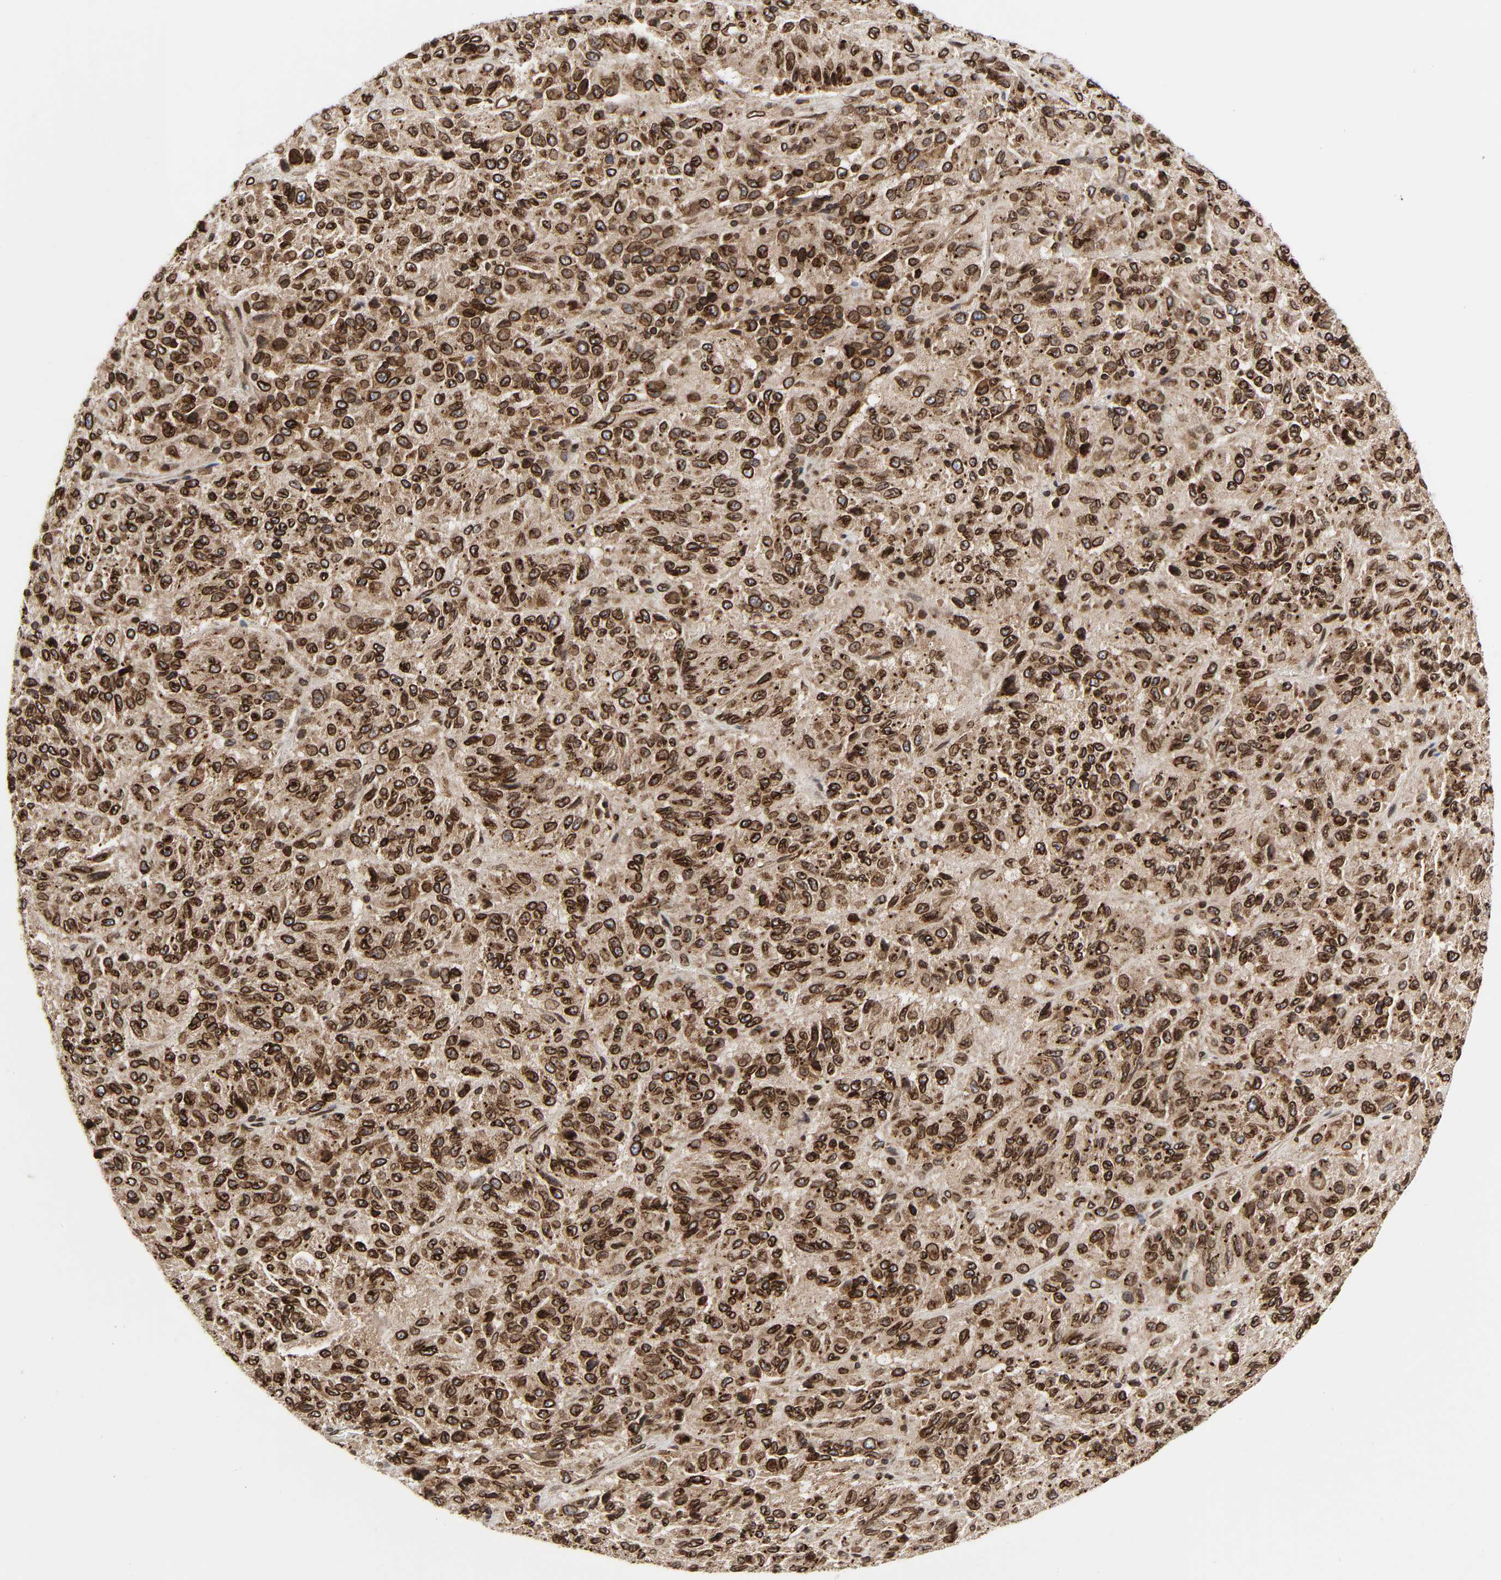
{"staining": {"intensity": "strong", "quantity": ">75%", "location": "cytoplasmic/membranous,nuclear"}, "tissue": "melanoma", "cell_type": "Tumor cells", "image_type": "cancer", "snomed": [{"axis": "morphology", "description": "Malignant melanoma, Metastatic site"}, {"axis": "topography", "description": "Lung"}], "caption": "A micrograph of human melanoma stained for a protein exhibits strong cytoplasmic/membranous and nuclear brown staining in tumor cells. (DAB (3,3'-diaminobenzidine) IHC with brightfield microscopy, high magnification).", "gene": "RANGAP1", "patient": {"sex": "male", "age": 64}}